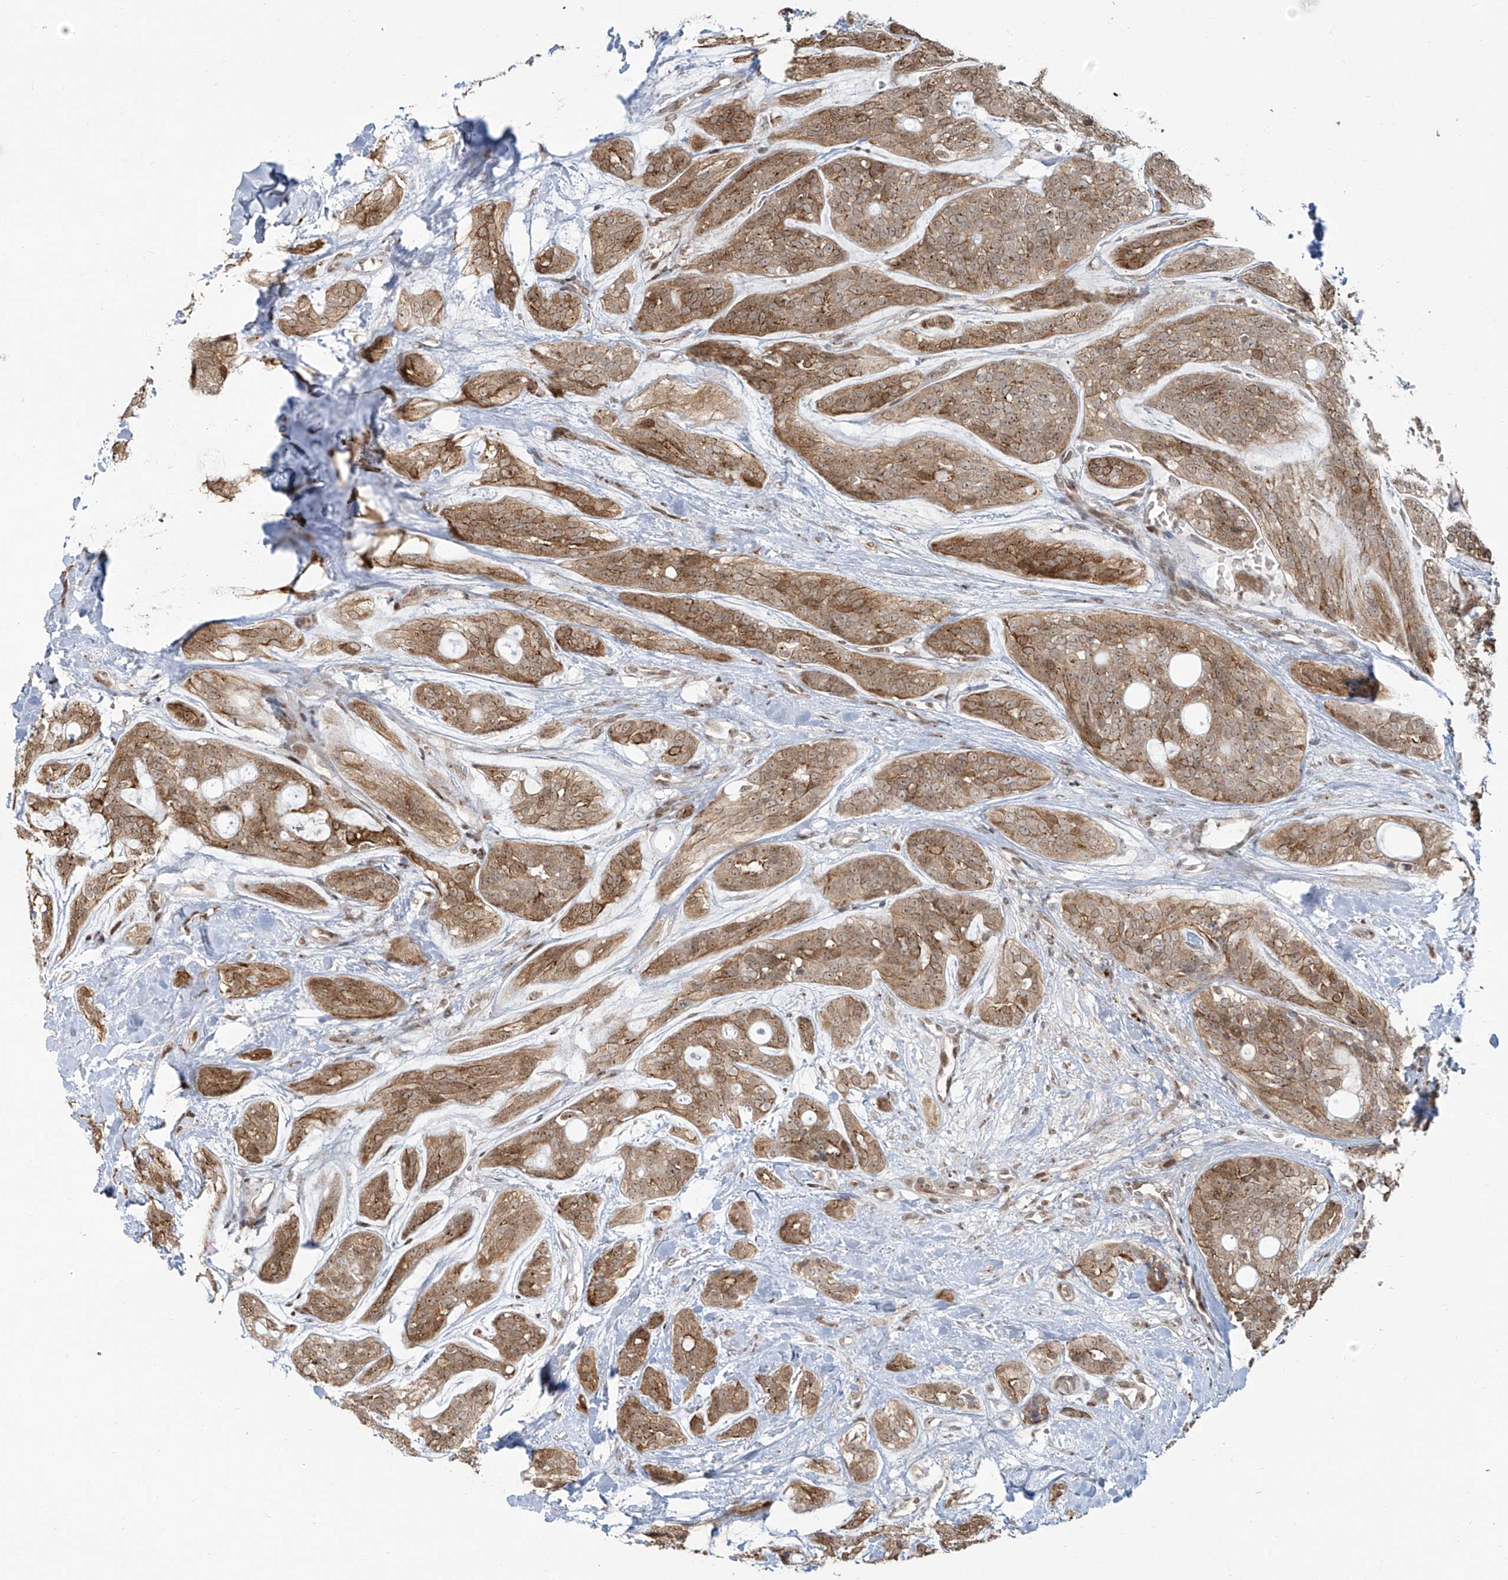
{"staining": {"intensity": "moderate", "quantity": ">75%", "location": "cytoplasmic/membranous,nuclear"}, "tissue": "head and neck cancer", "cell_type": "Tumor cells", "image_type": "cancer", "snomed": [{"axis": "morphology", "description": "Adenocarcinoma, NOS"}, {"axis": "topography", "description": "Head-Neck"}], "caption": "Moderate cytoplasmic/membranous and nuclear protein expression is seen in approximately >75% of tumor cells in head and neck adenocarcinoma.", "gene": "VMP1", "patient": {"sex": "male", "age": 66}}